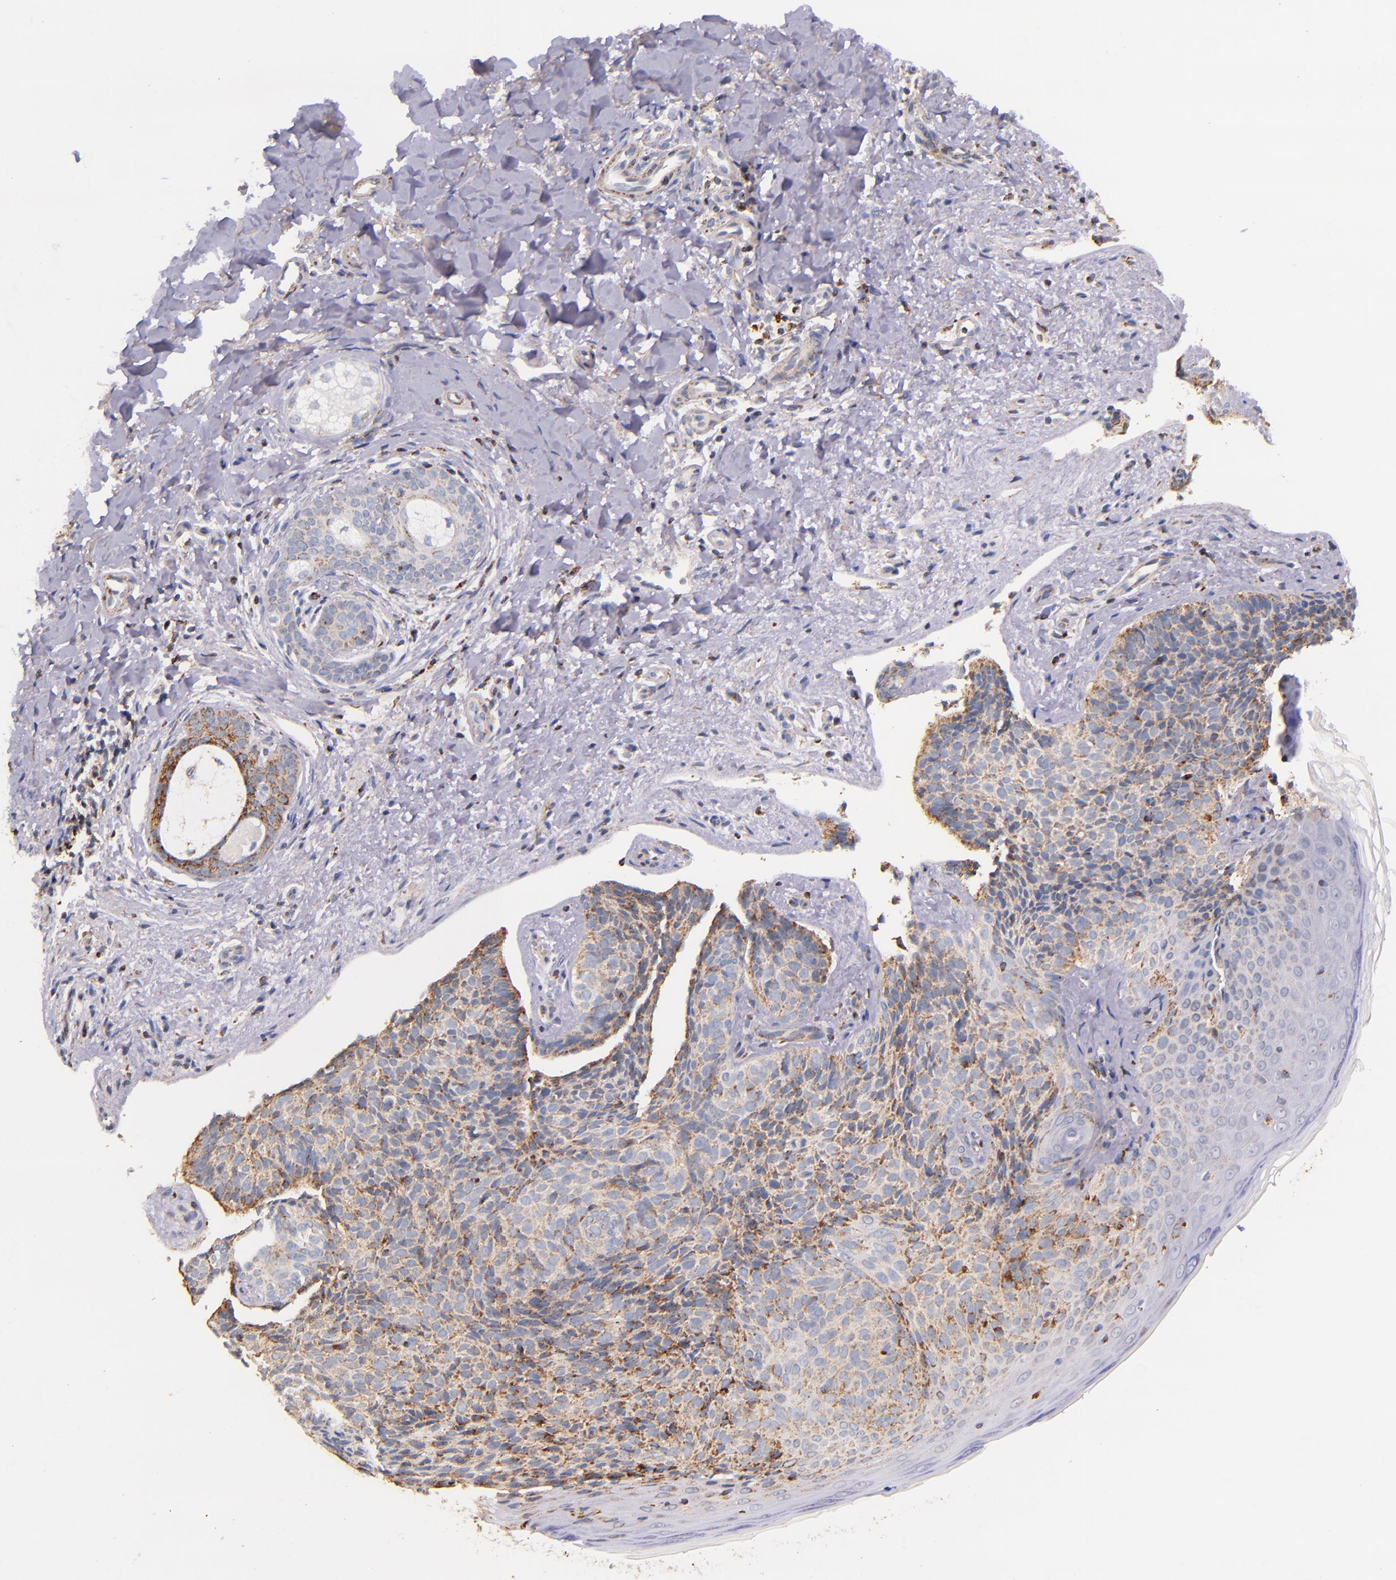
{"staining": {"intensity": "moderate", "quantity": "<25%", "location": "cytoplasmic/membranous"}, "tissue": "skin cancer", "cell_type": "Tumor cells", "image_type": "cancer", "snomed": [{"axis": "morphology", "description": "Basal cell carcinoma"}, {"axis": "topography", "description": "Skin"}], "caption": "Skin basal cell carcinoma tissue reveals moderate cytoplasmic/membranous staining in about <25% of tumor cells", "gene": "IDH3G", "patient": {"sex": "female", "age": 78}}